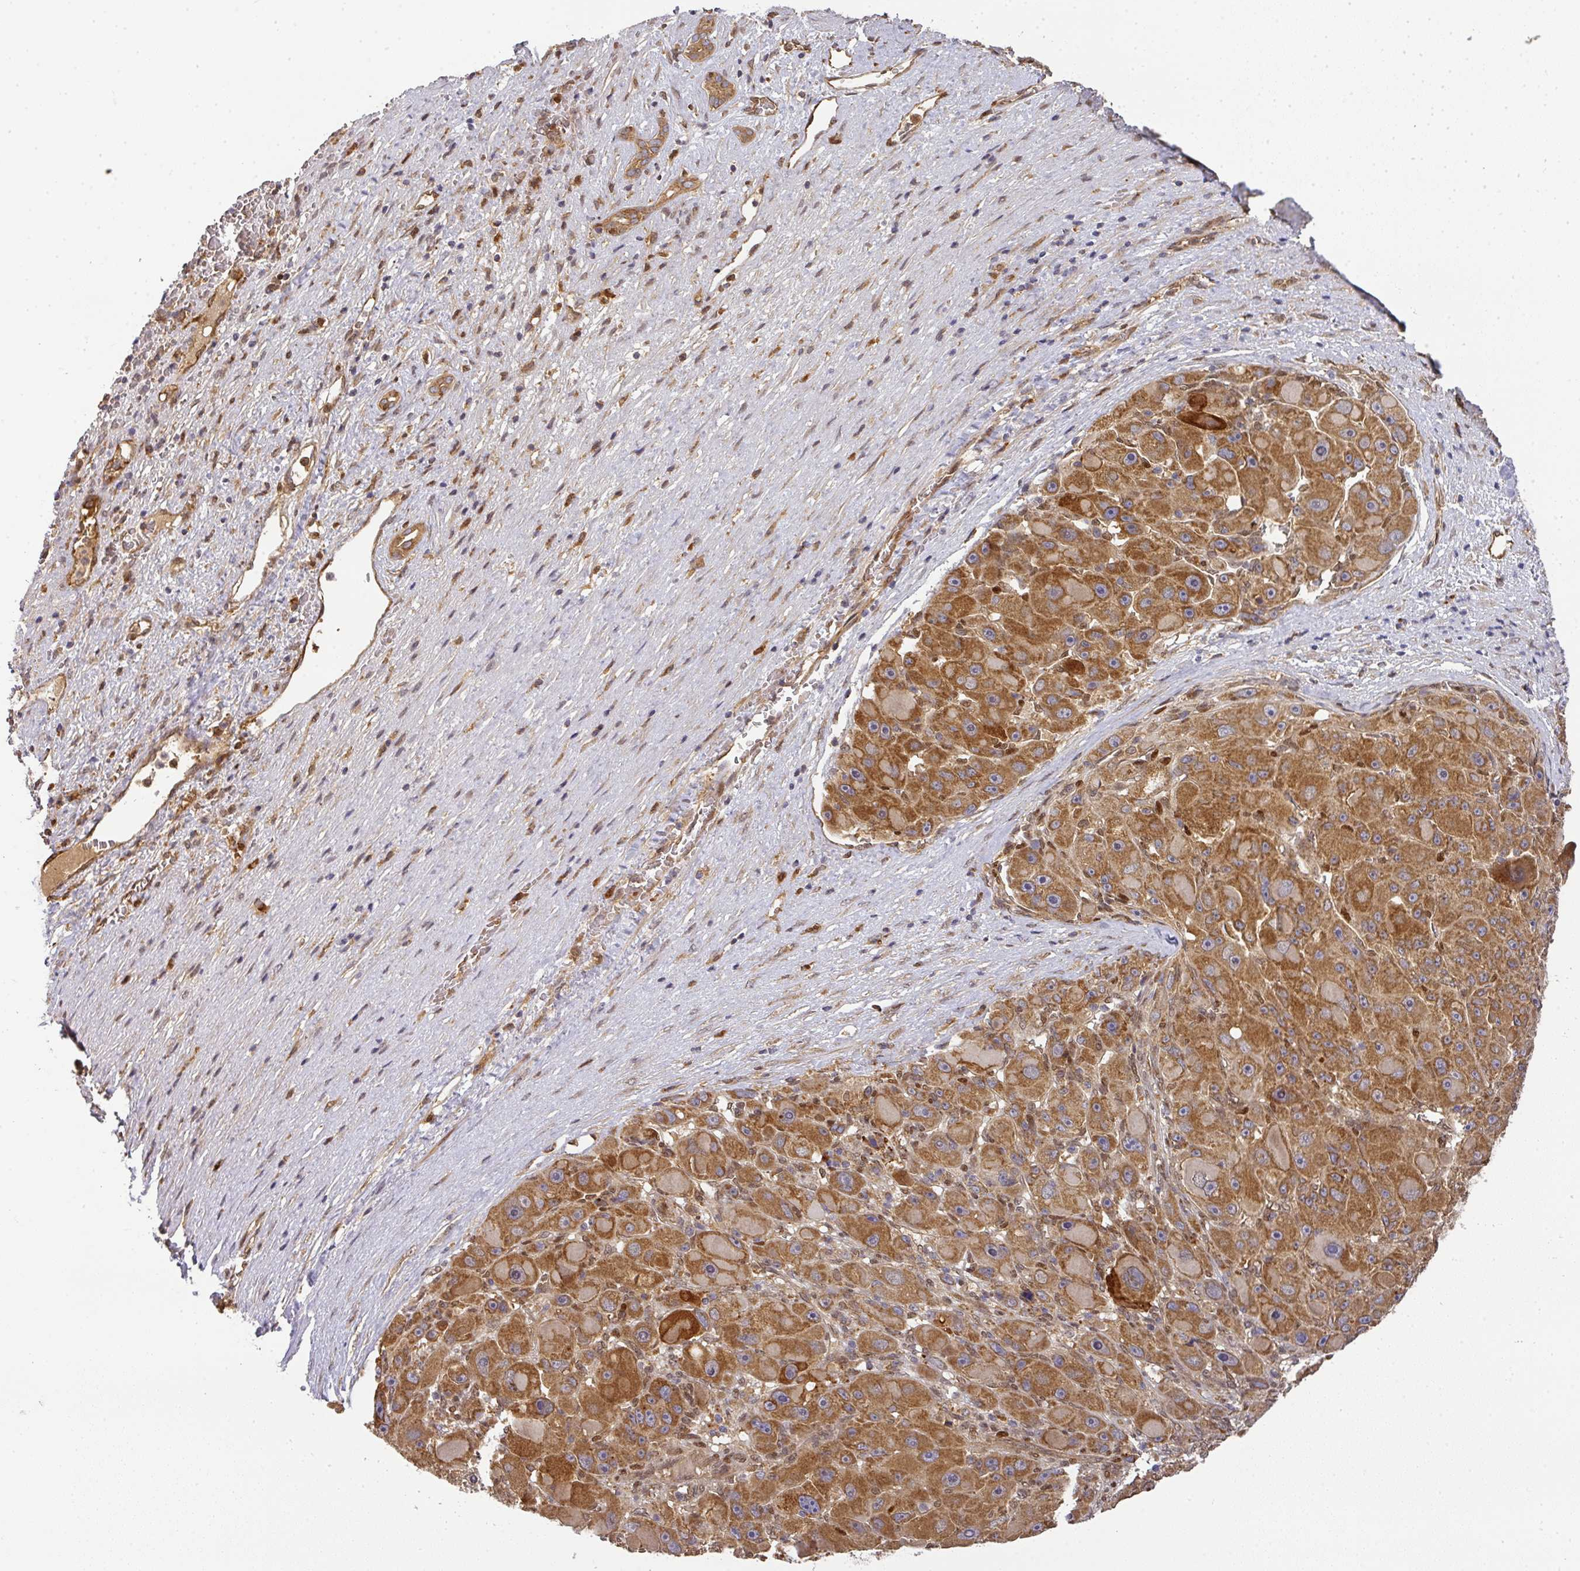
{"staining": {"intensity": "strong", "quantity": ">75%", "location": "cytoplasmic/membranous"}, "tissue": "liver cancer", "cell_type": "Tumor cells", "image_type": "cancer", "snomed": [{"axis": "morphology", "description": "Carcinoma, Hepatocellular, NOS"}, {"axis": "topography", "description": "Liver"}], "caption": "Immunohistochemical staining of human hepatocellular carcinoma (liver) demonstrates high levels of strong cytoplasmic/membranous protein expression in about >75% of tumor cells.", "gene": "MALSU1", "patient": {"sex": "male", "age": 76}}